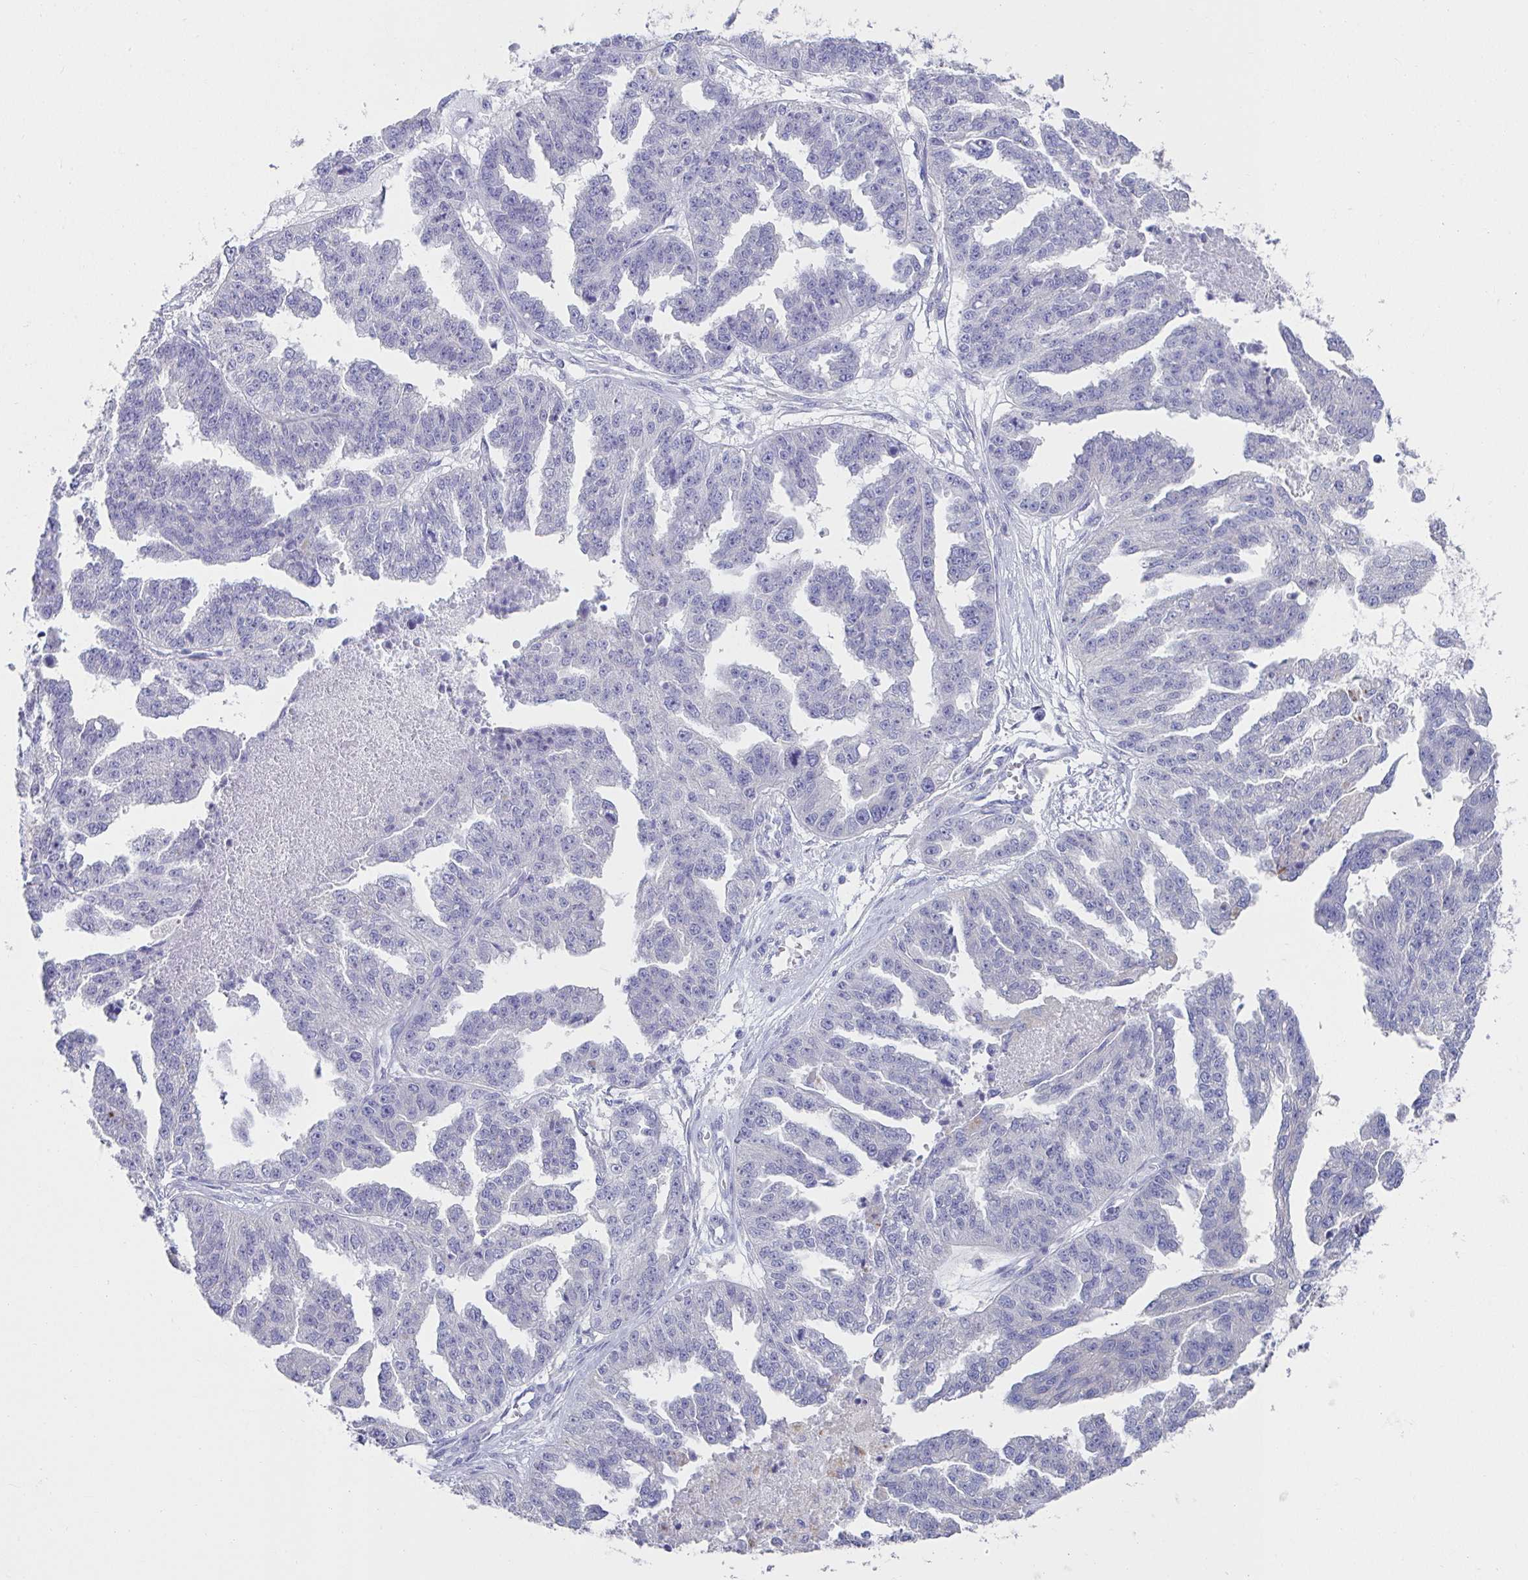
{"staining": {"intensity": "negative", "quantity": "none", "location": "none"}, "tissue": "ovarian cancer", "cell_type": "Tumor cells", "image_type": "cancer", "snomed": [{"axis": "morphology", "description": "Cystadenocarcinoma, serous, NOS"}, {"axis": "topography", "description": "Ovary"}], "caption": "Human ovarian serous cystadenocarcinoma stained for a protein using immunohistochemistry displays no staining in tumor cells.", "gene": "CXCR1", "patient": {"sex": "female", "age": 58}}